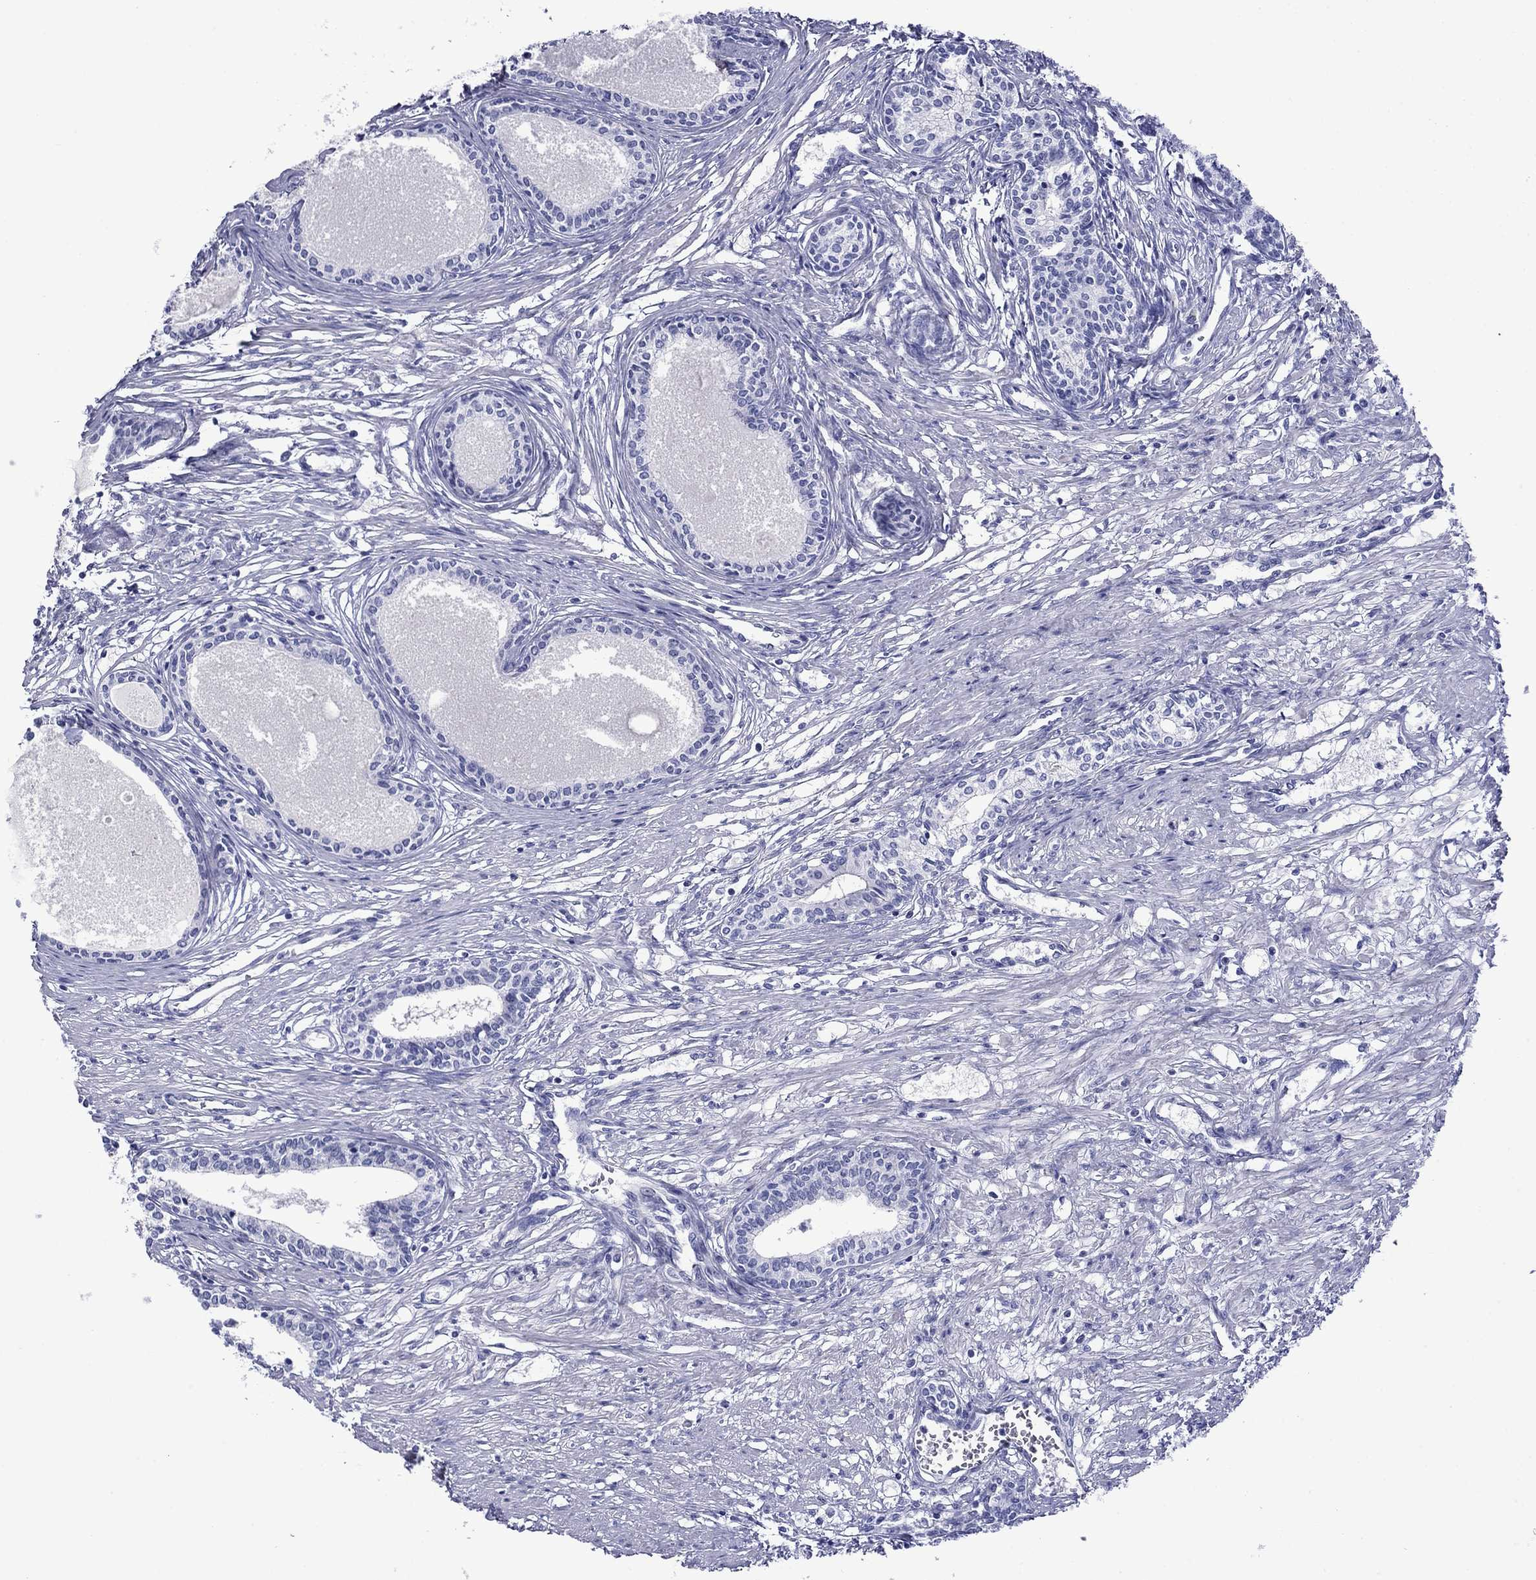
{"staining": {"intensity": "negative", "quantity": "none", "location": "none"}, "tissue": "prostate", "cell_type": "Glandular cells", "image_type": "normal", "snomed": [{"axis": "morphology", "description": "Normal tissue, NOS"}, {"axis": "topography", "description": "Prostate"}], "caption": "Human prostate stained for a protein using IHC demonstrates no positivity in glandular cells.", "gene": "APOA2", "patient": {"sex": "male", "age": 60}}